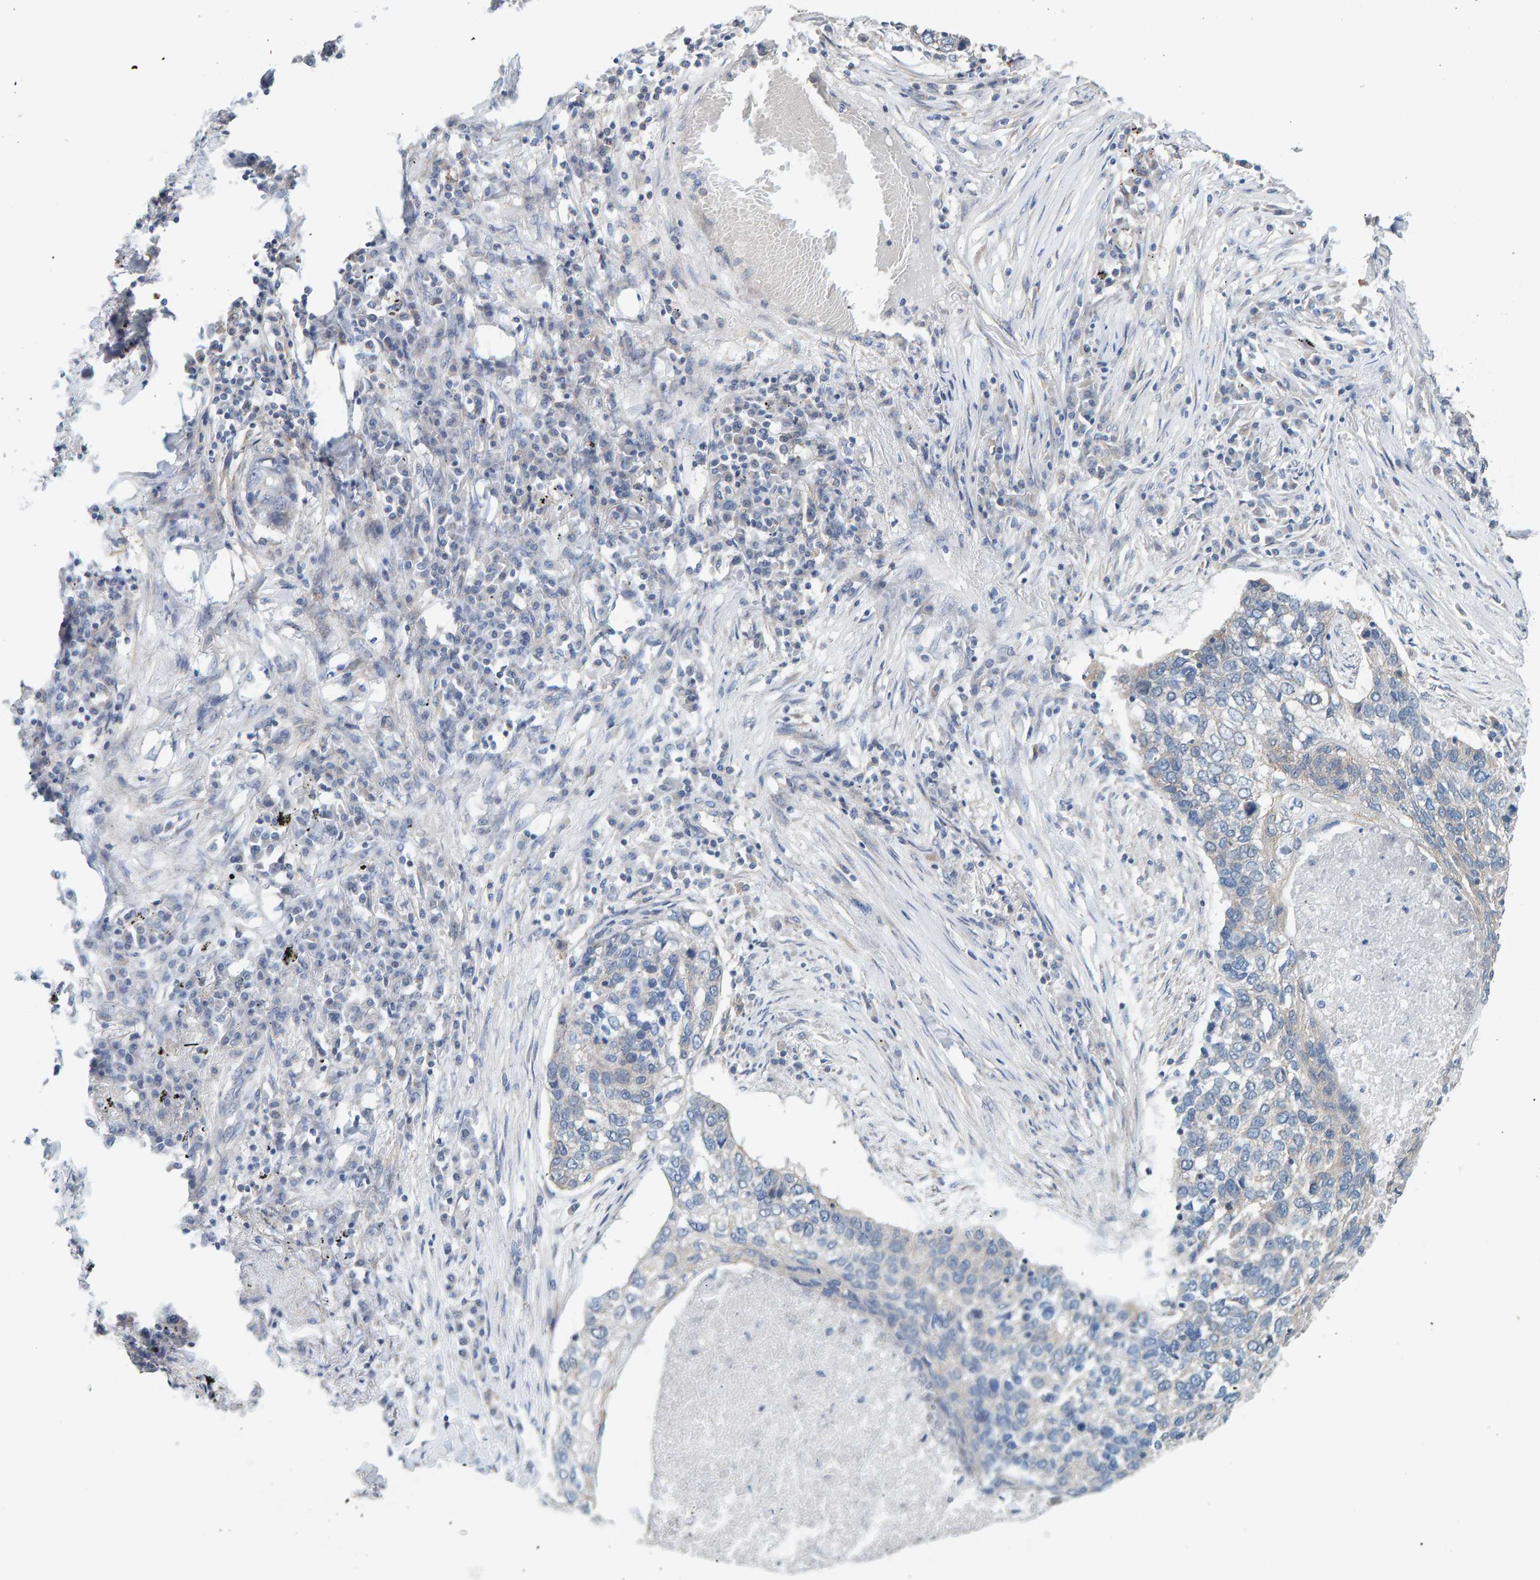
{"staining": {"intensity": "negative", "quantity": "none", "location": "none"}, "tissue": "lung cancer", "cell_type": "Tumor cells", "image_type": "cancer", "snomed": [{"axis": "morphology", "description": "Squamous cell carcinoma, NOS"}, {"axis": "topography", "description": "Lung"}], "caption": "Immunohistochemistry (IHC) of squamous cell carcinoma (lung) demonstrates no positivity in tumor cells.", "gene": "RGP1", "patient": {"sex": "female", "age": 63}}